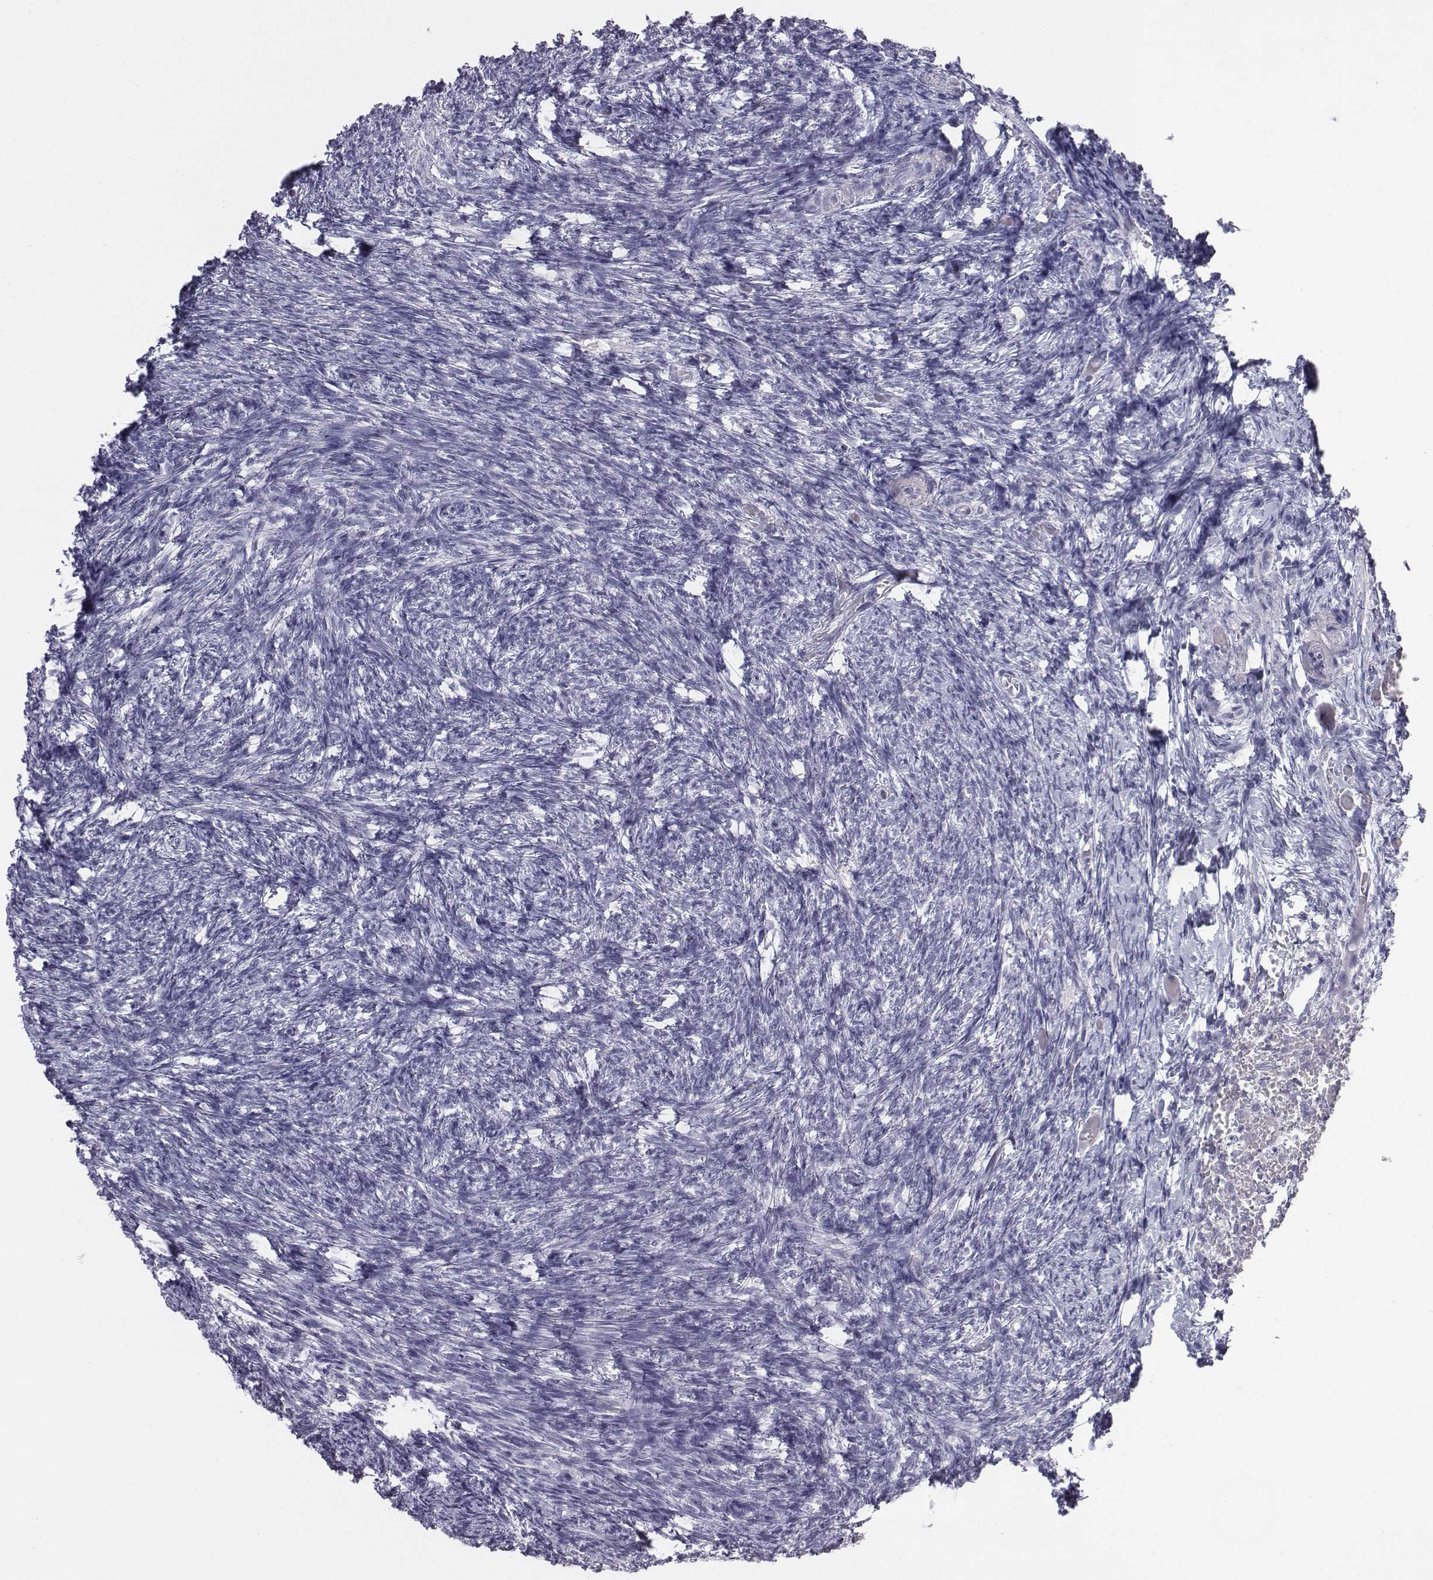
{"staining": {"intensity": "negative", "quantity": "none", "location": "none"}, "tissue": "ovary", "cell_type": "Ovarian stroma cells", "image_type": "normal", "snomed": [{"axis": "morphology", "description": "Normal tissue, NOS"}, {"axis": "topography", "description": "Ovary"}], "caption": "Immunohistochemistry (IHC) image of unremarkable ovary: ovary stained with DAB (3,3'-diaminobenzidine) exhibits no significant protein expression in ovarian stroma cells. (DAB IHC, high magnification).", "gene": "C6orf58", "patient": {"sex": "female", "age": 72}}